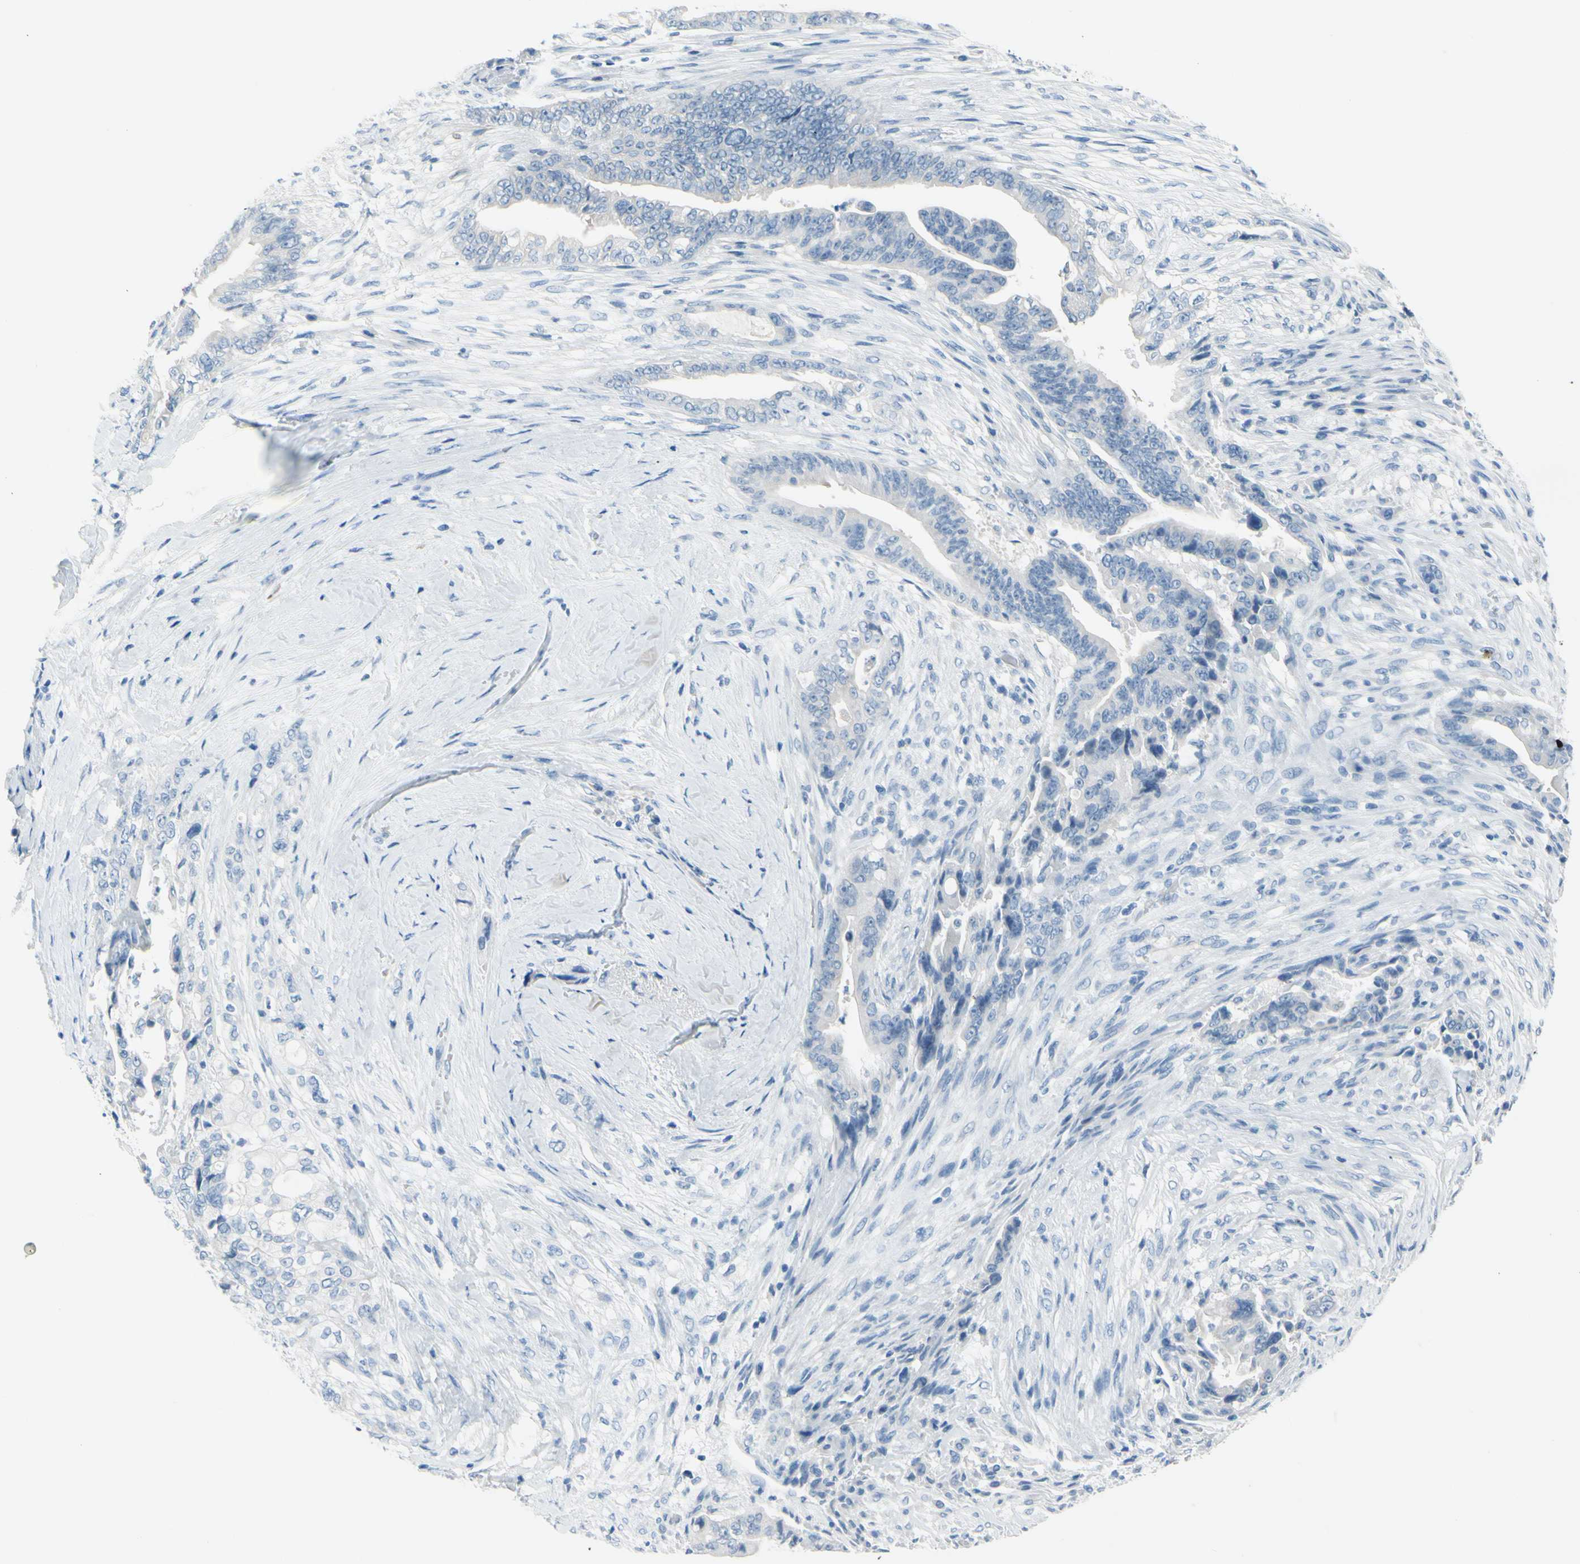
{"staining": {"intensity": "negative", "quantity": "none", "location": "none"}, "tissue": "pancreatic cancer", "cell_type": "Tumor cells", "image_type": "cancer", "snomed": [{"axis": "morphology", "description": "Adenocarcinoma, NOS"}, {"axis": "topography", "description": "Pancreas"}], "caption": "A photomicrograph of human pancreatic cancer (adenocarcinoma) is negative for staining in tumor cells.", "gene": "DCT", "patient": {"sex": "male", "age": 70}}